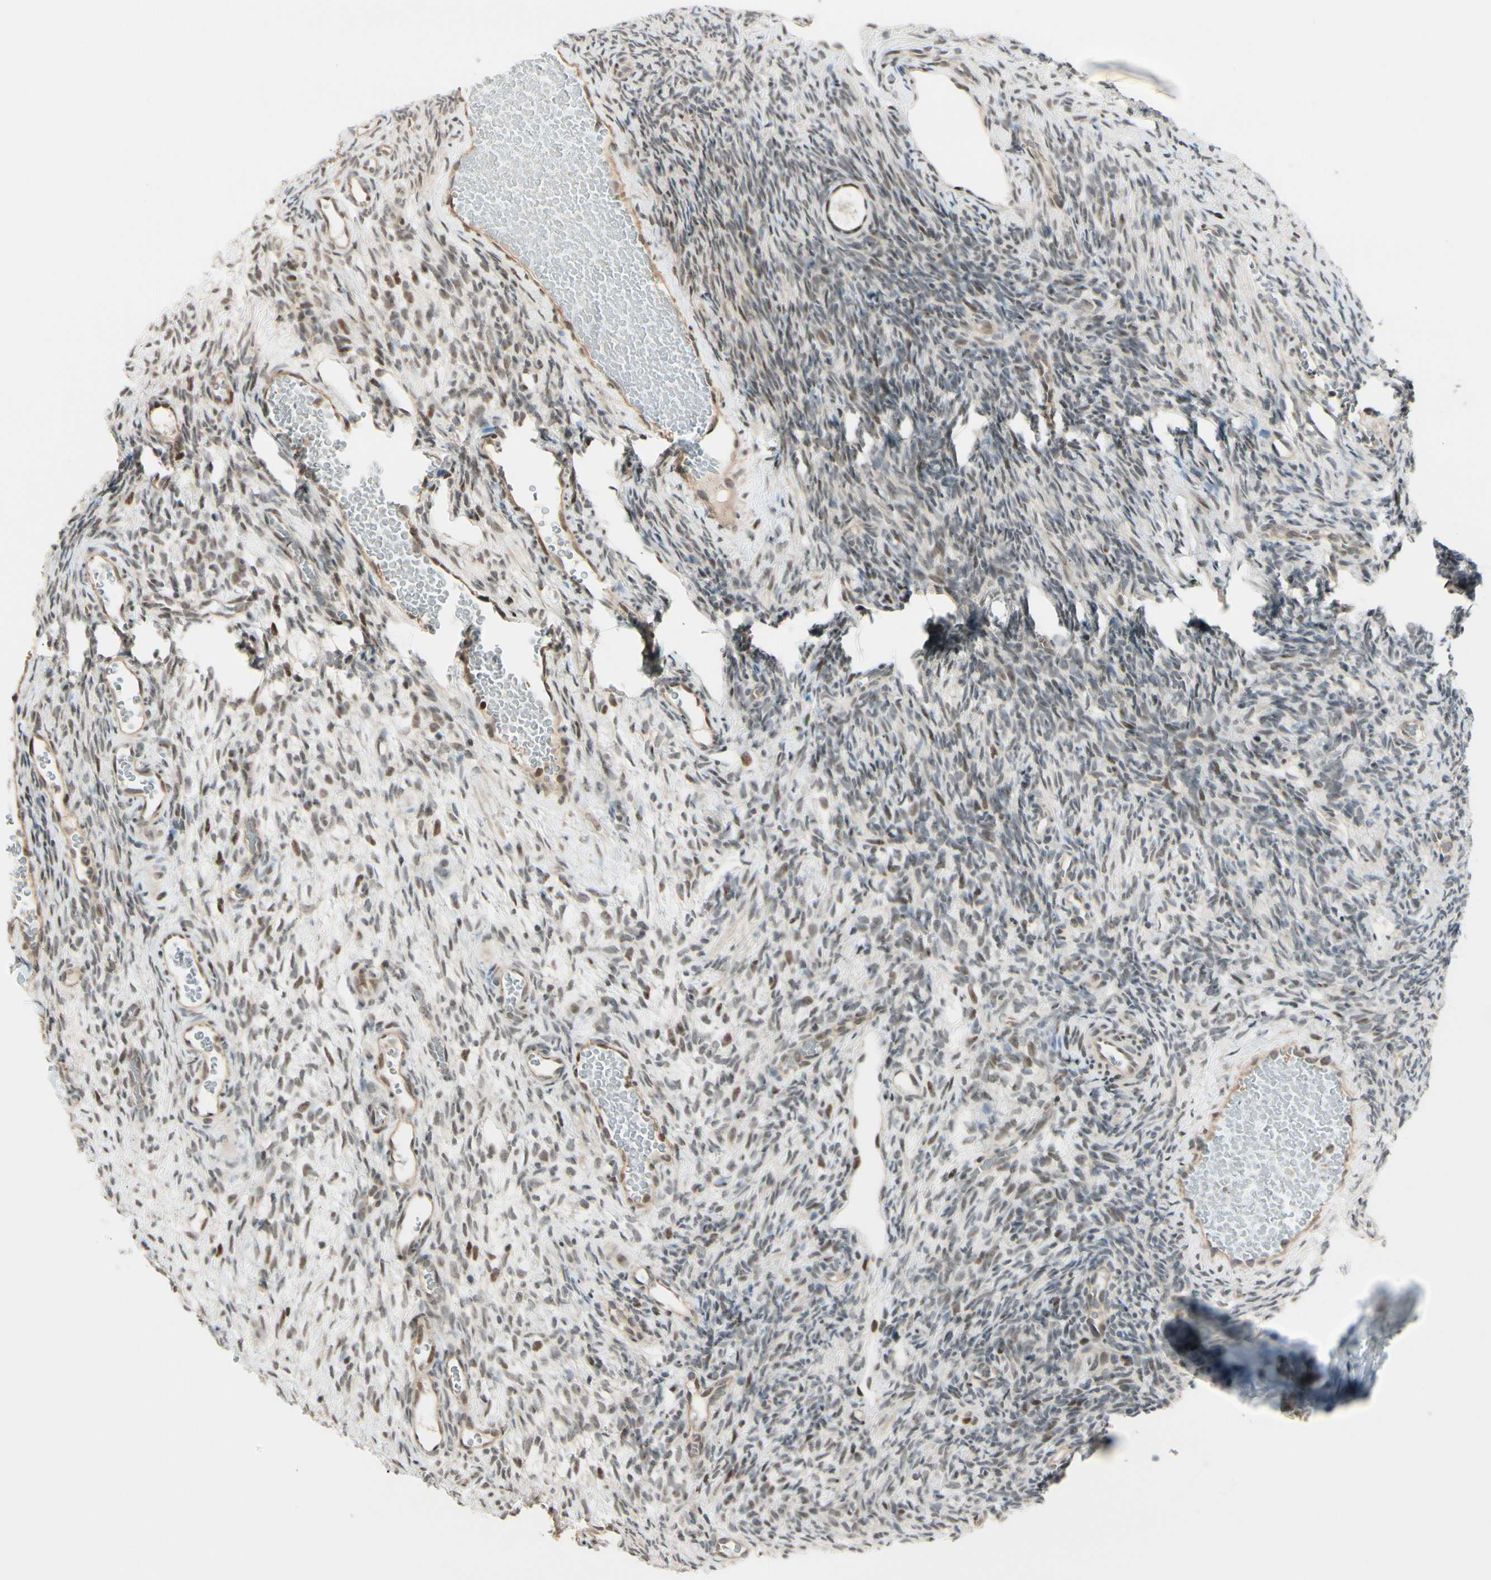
{"staining": {"intensity": "weak", "quantity": "25%-75%", "location": "nuclear"}, "tissue": "ovary", "cell_type": "Ovarian stroma cells", "image_type": "normal", "snomed": [{"axis": "morphology", "description": "Normal tissue, NOS"}, {"axis": "topography", "description": "Ovary"}], "caption": "Ovary was stained to show a protein in brown. There is low levels of weak nuclear positivity in about 25%-75% of ovarian stroma cells. (IHC, brightfield microscopy, high magnification).", "gene": "SUFU", "patient": {"sex": "female", "age": 35}}